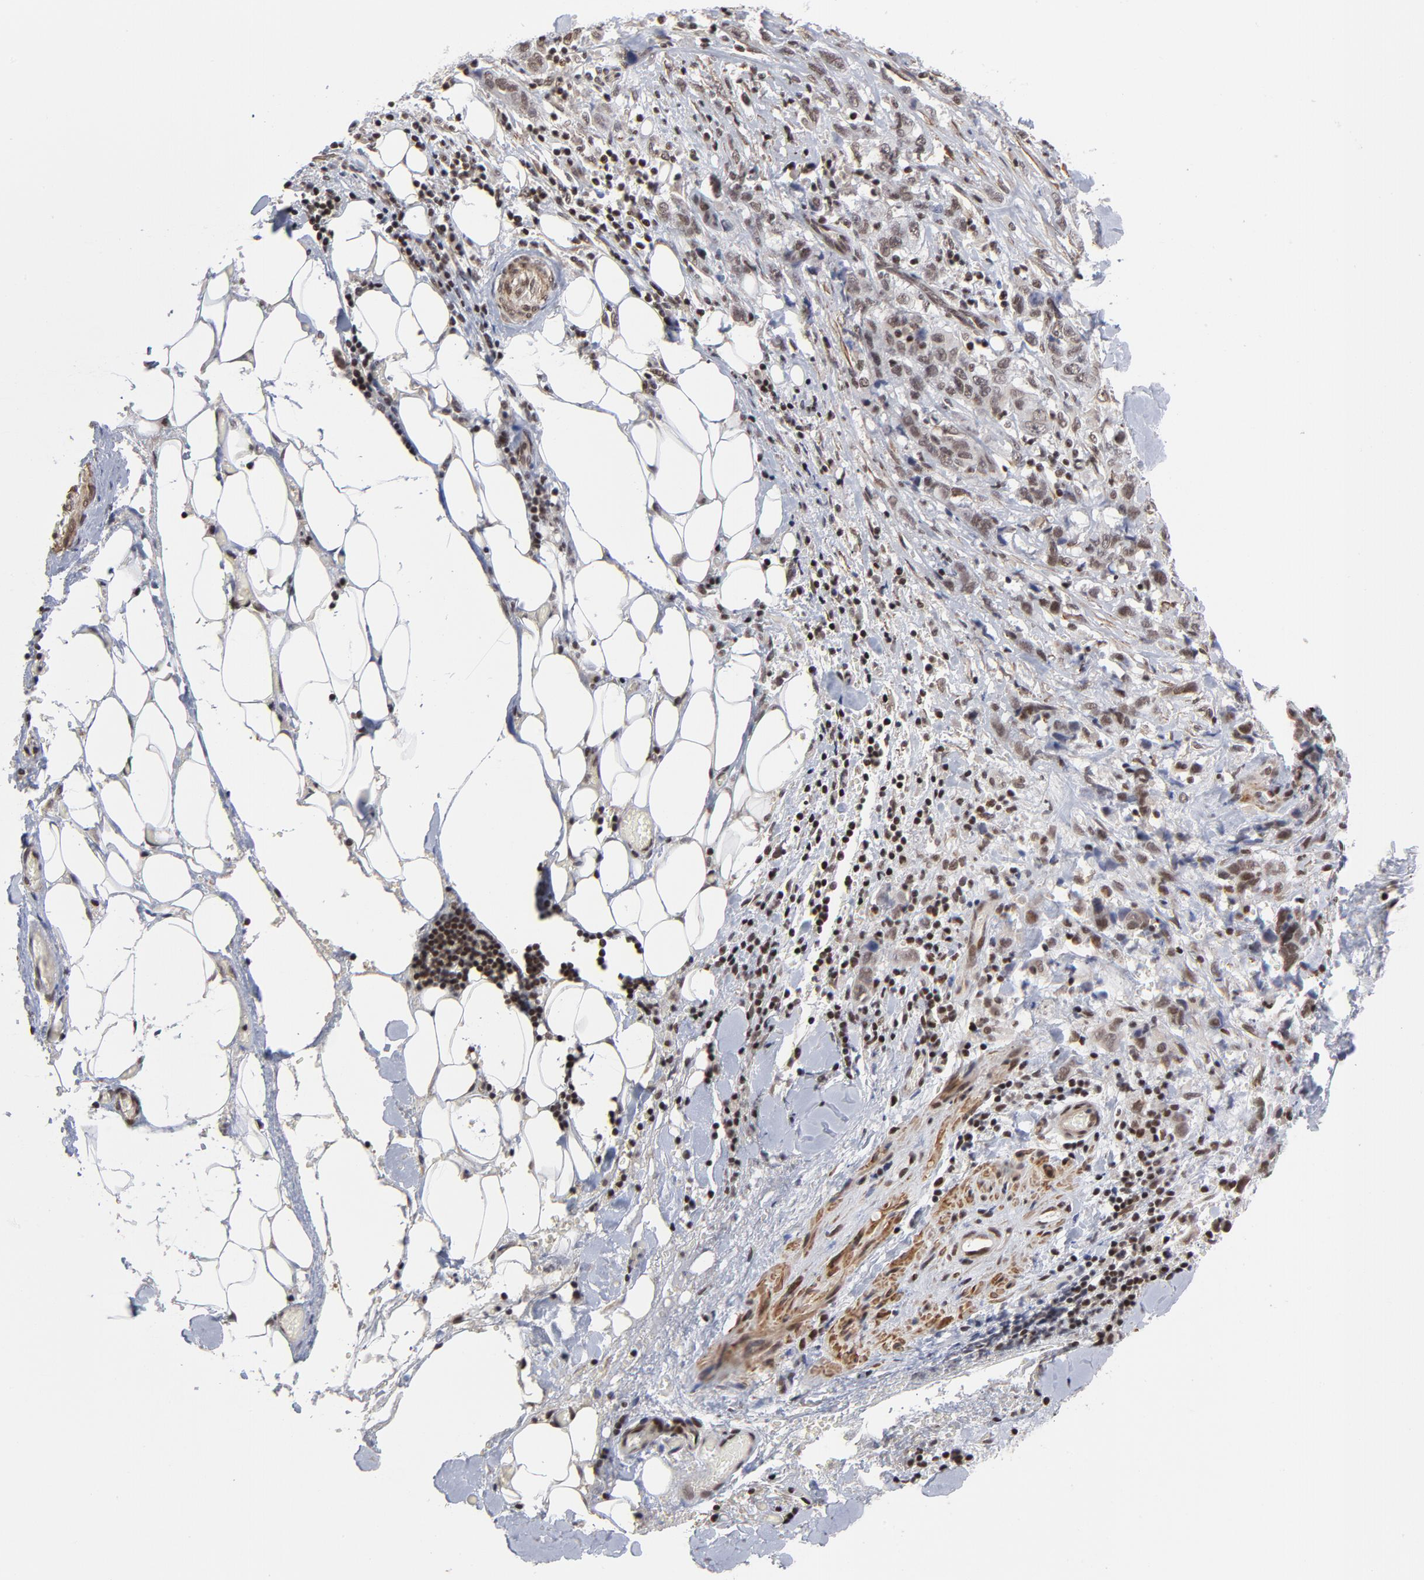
{"staining": {"intensity": "strong", "quantity": ">75%", "location": "nuclear"}, "tissue": "stomach cancer", "cell_type": "Tumor cells", "image_type": "cancer", "snomed": [{"axis": "morphology", "description": "Adenocarcinoma, NOS"}, {"axis": "topography", "description": "Stomach"}], "caption": "This photomicrograph displays immunohistochemistry (IHC) staining of human stomach cancer, with high strong nuclear positivity in about >75% of tumor cells.", "gene": "CTCF", "patient": {"sex": "male", "age": 48}}